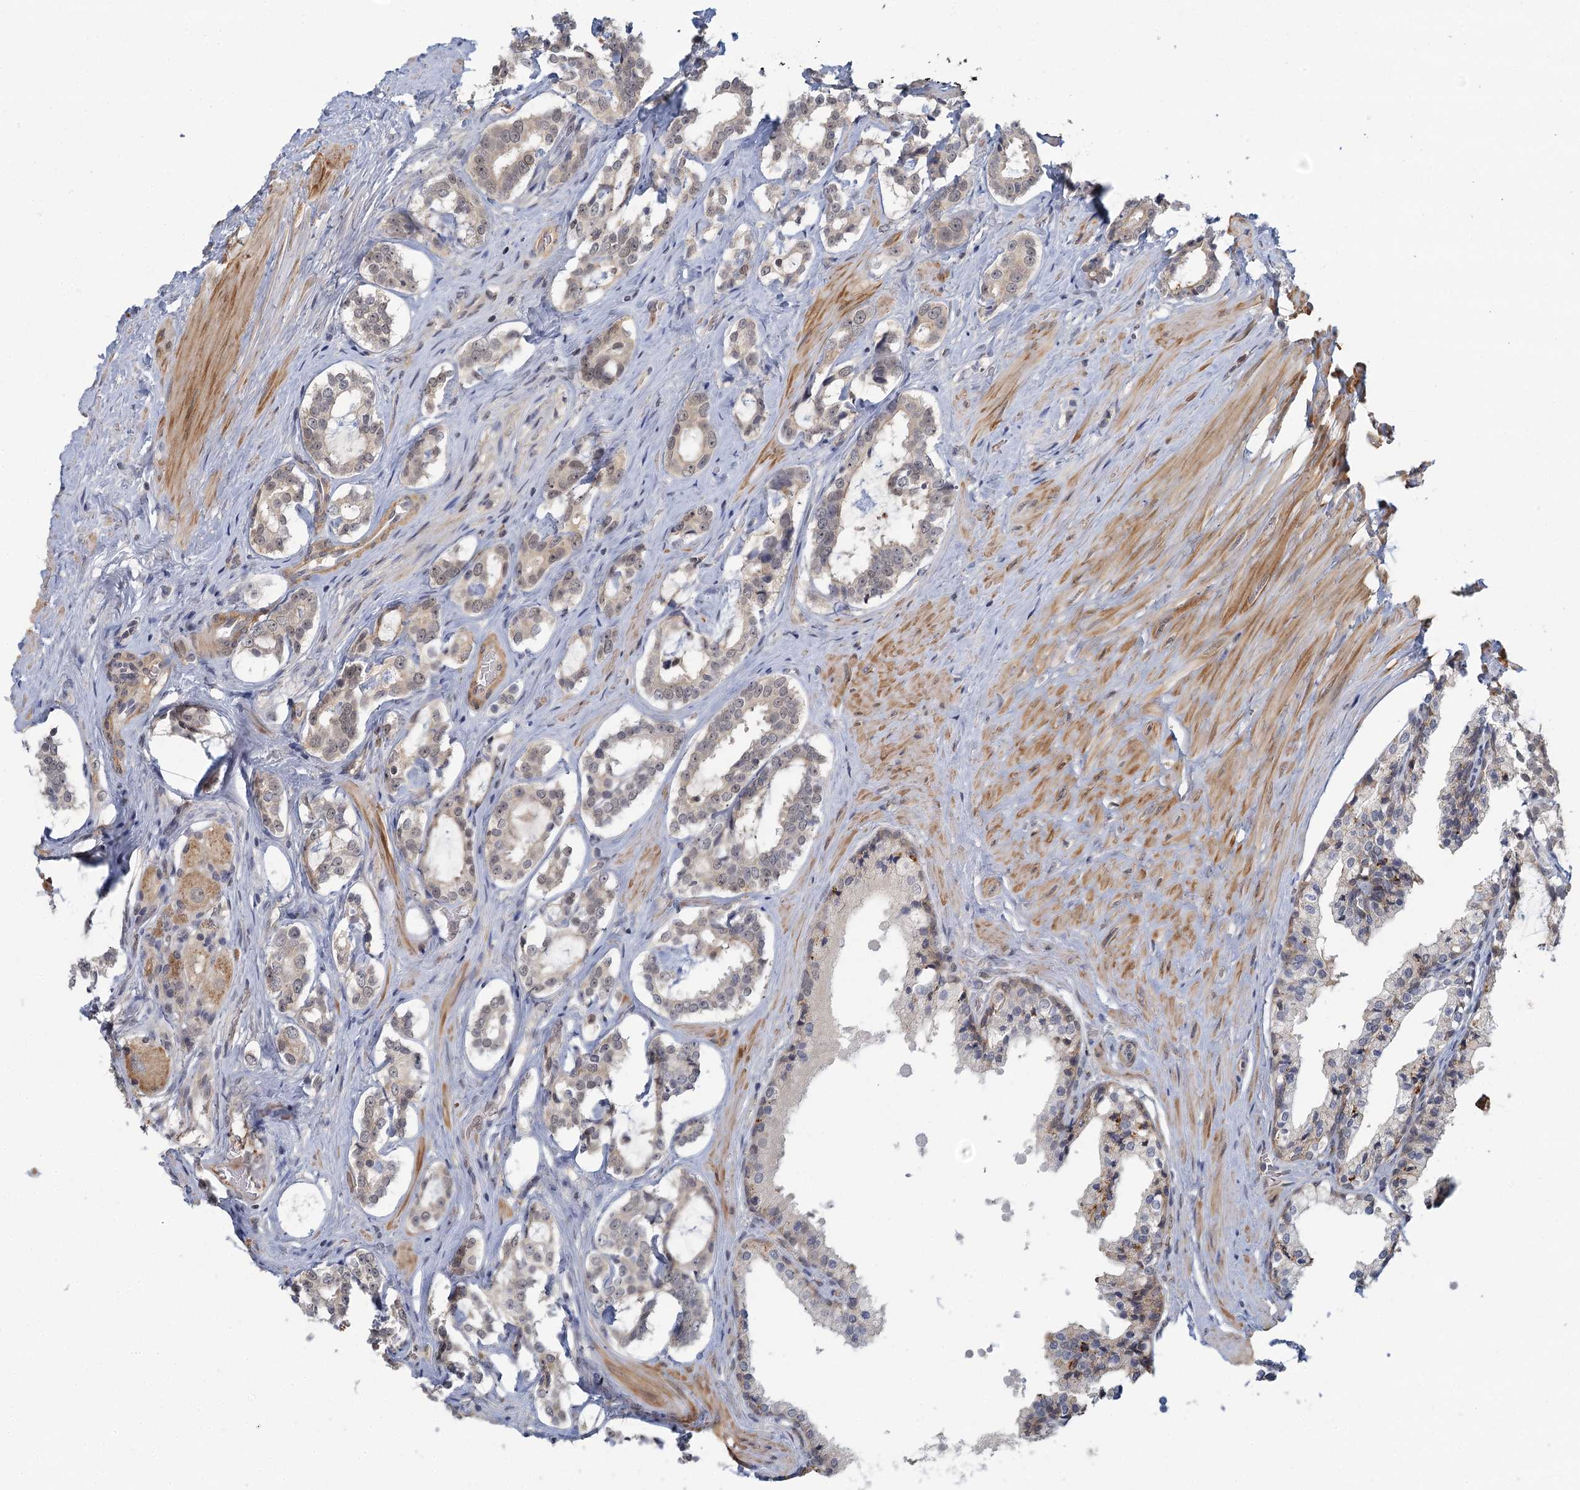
{"staining": {"intensity": "weak", "quantity": "25%-75%", "location": "cytoplasmic/membranous"}, "tissue": "prostate cancer", "cell_type": "Tumor cells", "image_type": "cancer", "snomed": [{"axis": "morphology", "description": "Adenocarcinoma, High grade"}, {"axis": "topography", "description": "Prostate"}], "caption": "Protein staining by immunohistochemistry (IHC) exhibits weak cytoplasmic/membranous staining in approximately 25%-75% of tumor cells in prostate cancer.", "gene": "GPATCH11", "patient": {"sex": "male", "age": 58}}